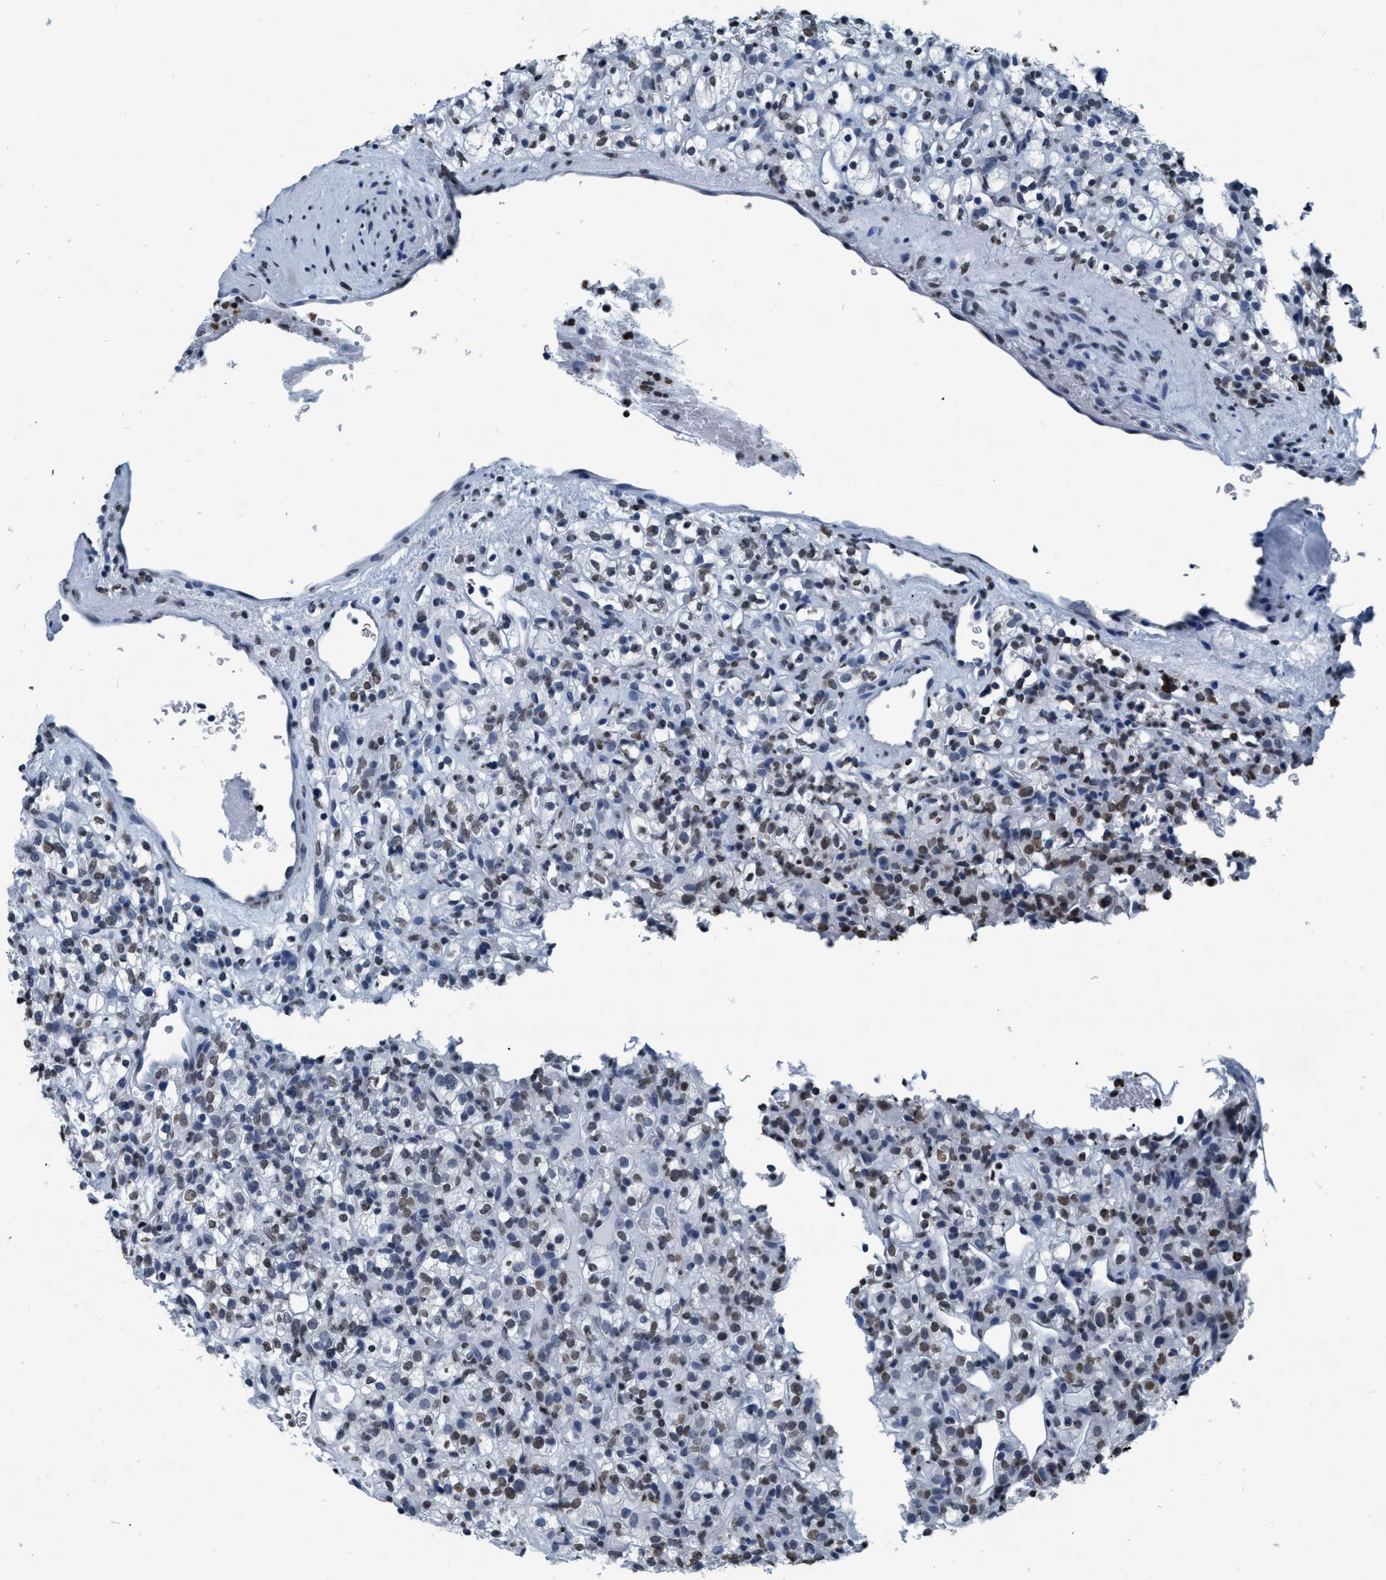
{"staining": {"intensity": "weak", "quantity": "25%-75%", "location": "nuclear"}, "tissue": "renal cancer", "cell_type": "Tumor cells", "image_type": "cancer", "snomed": [{"axis": "morphology", "description": "Normal tissue, NOS"}, {"axis": "morphology", "description": "Adenocarcinoma, NOS"}, {"axis": "topography", "description": "Kidney"}], "caption": "A low amount of weak nuclear positivity is present in about 25%-75% of tumor cells in renal adenocarcinoma tissue. (DAB IHC with brightfield microscopy, high magnification).", "gene": "CCNE2", "patient": {"sex": "female", "age": 72}}